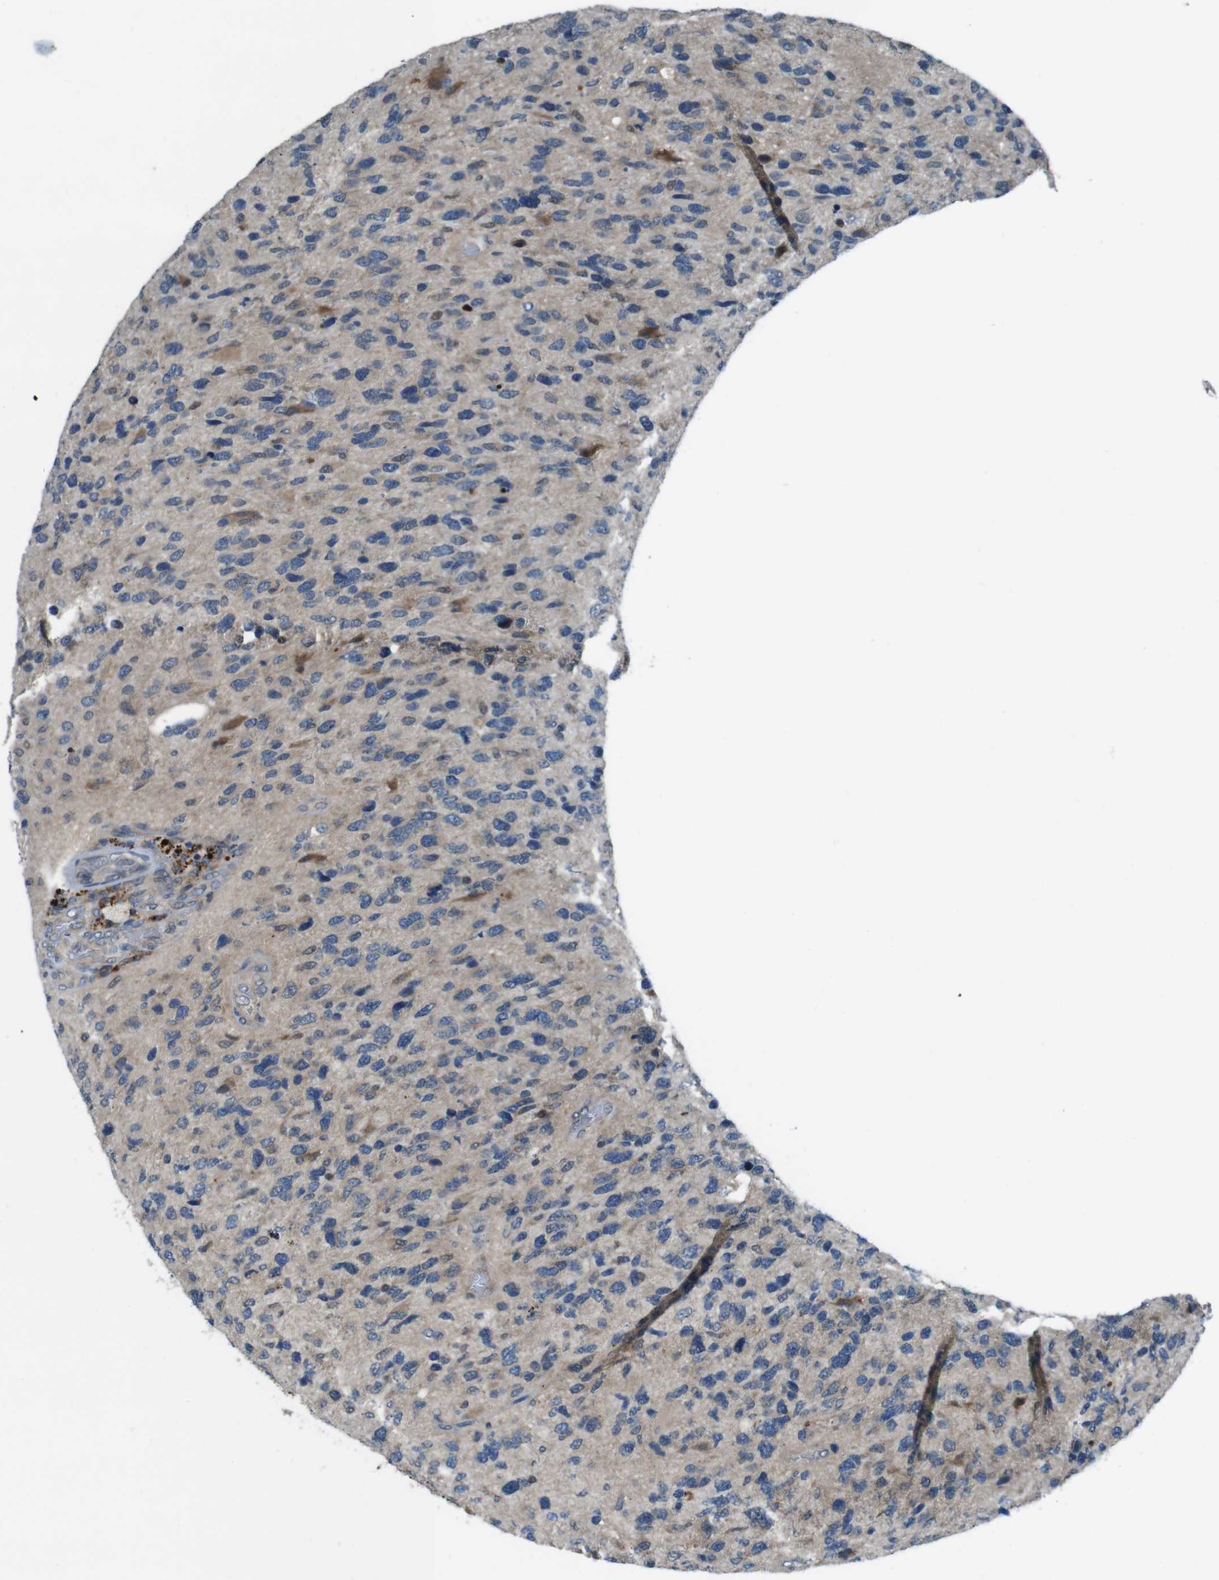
{"staining": {"intensity": "moderate", "quantity": "<25%", "location": "cytoplasmic/membranous"}, "tissue": "glioma", "cell_type": "Tumor cells", "image_type": "cancer", "snomed": [{"axis": "morphology", "description": "Glioma, malignant, High grade"}, {"axis": "topography", "description": "Brain"}], "caption": "Protein expression analysis of glioma demonstrates moderate cytoplasmic/membranous expression in approximately <25% of tumor cells.", "gene": "LRP5", "patient": {"sex": "female", "age": 58}}